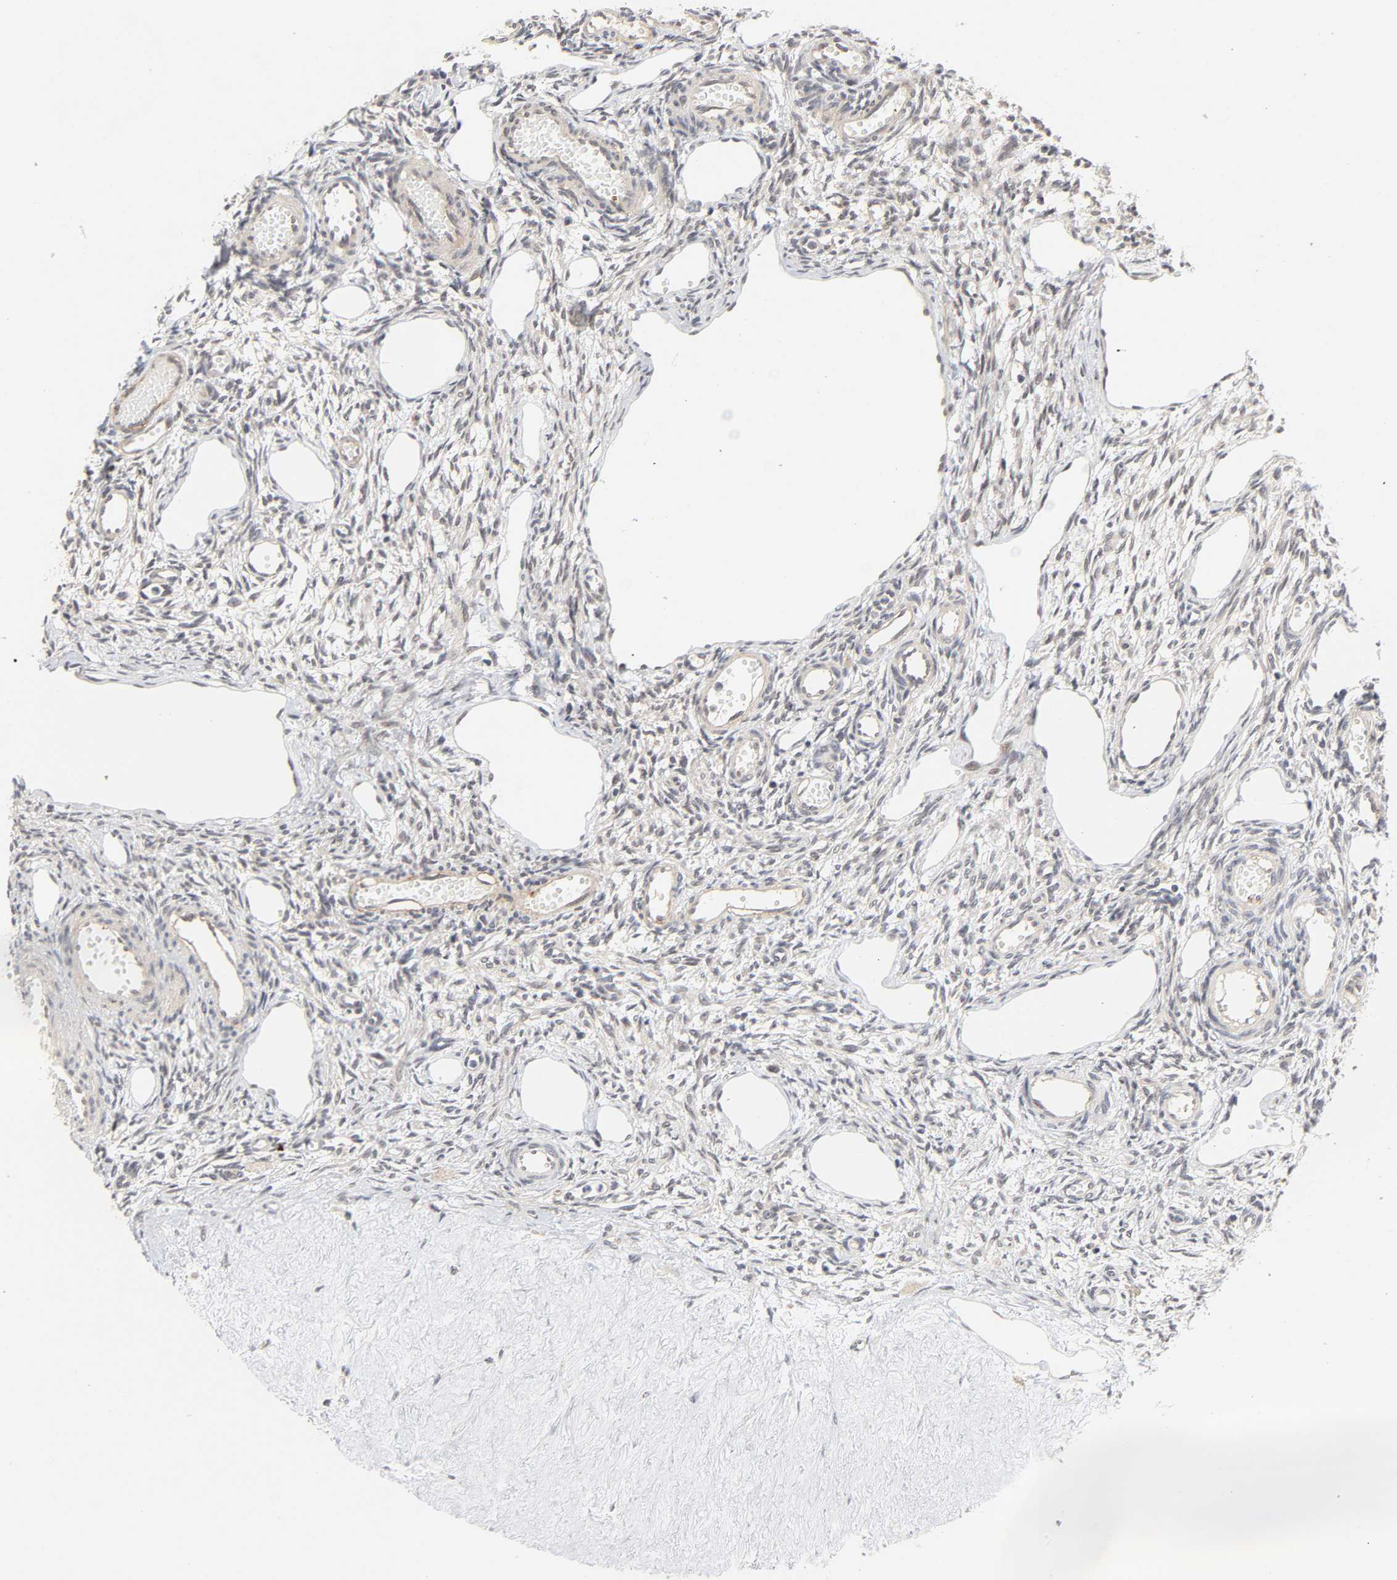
{"staining": {"intensity": "weak", "quantity": ">75%", "location": "nuclear"}, "tissue": "ovary", "cell_type": "Ovarian stroma cells", "image_type": "normal", "snomed": [{"axis": "morphology", "description": "Normal tissue, NOS"}, {"axis": "topography", "description": "Ovary"}], "caption": "Ovary was stained to show a protein in brown. There is low levels of weak nuclear positivity in approximately >75% of ovarian stroma cells.", "gene": "ZKSCAN8", "patient": {"sex": "female", "age": 33}}